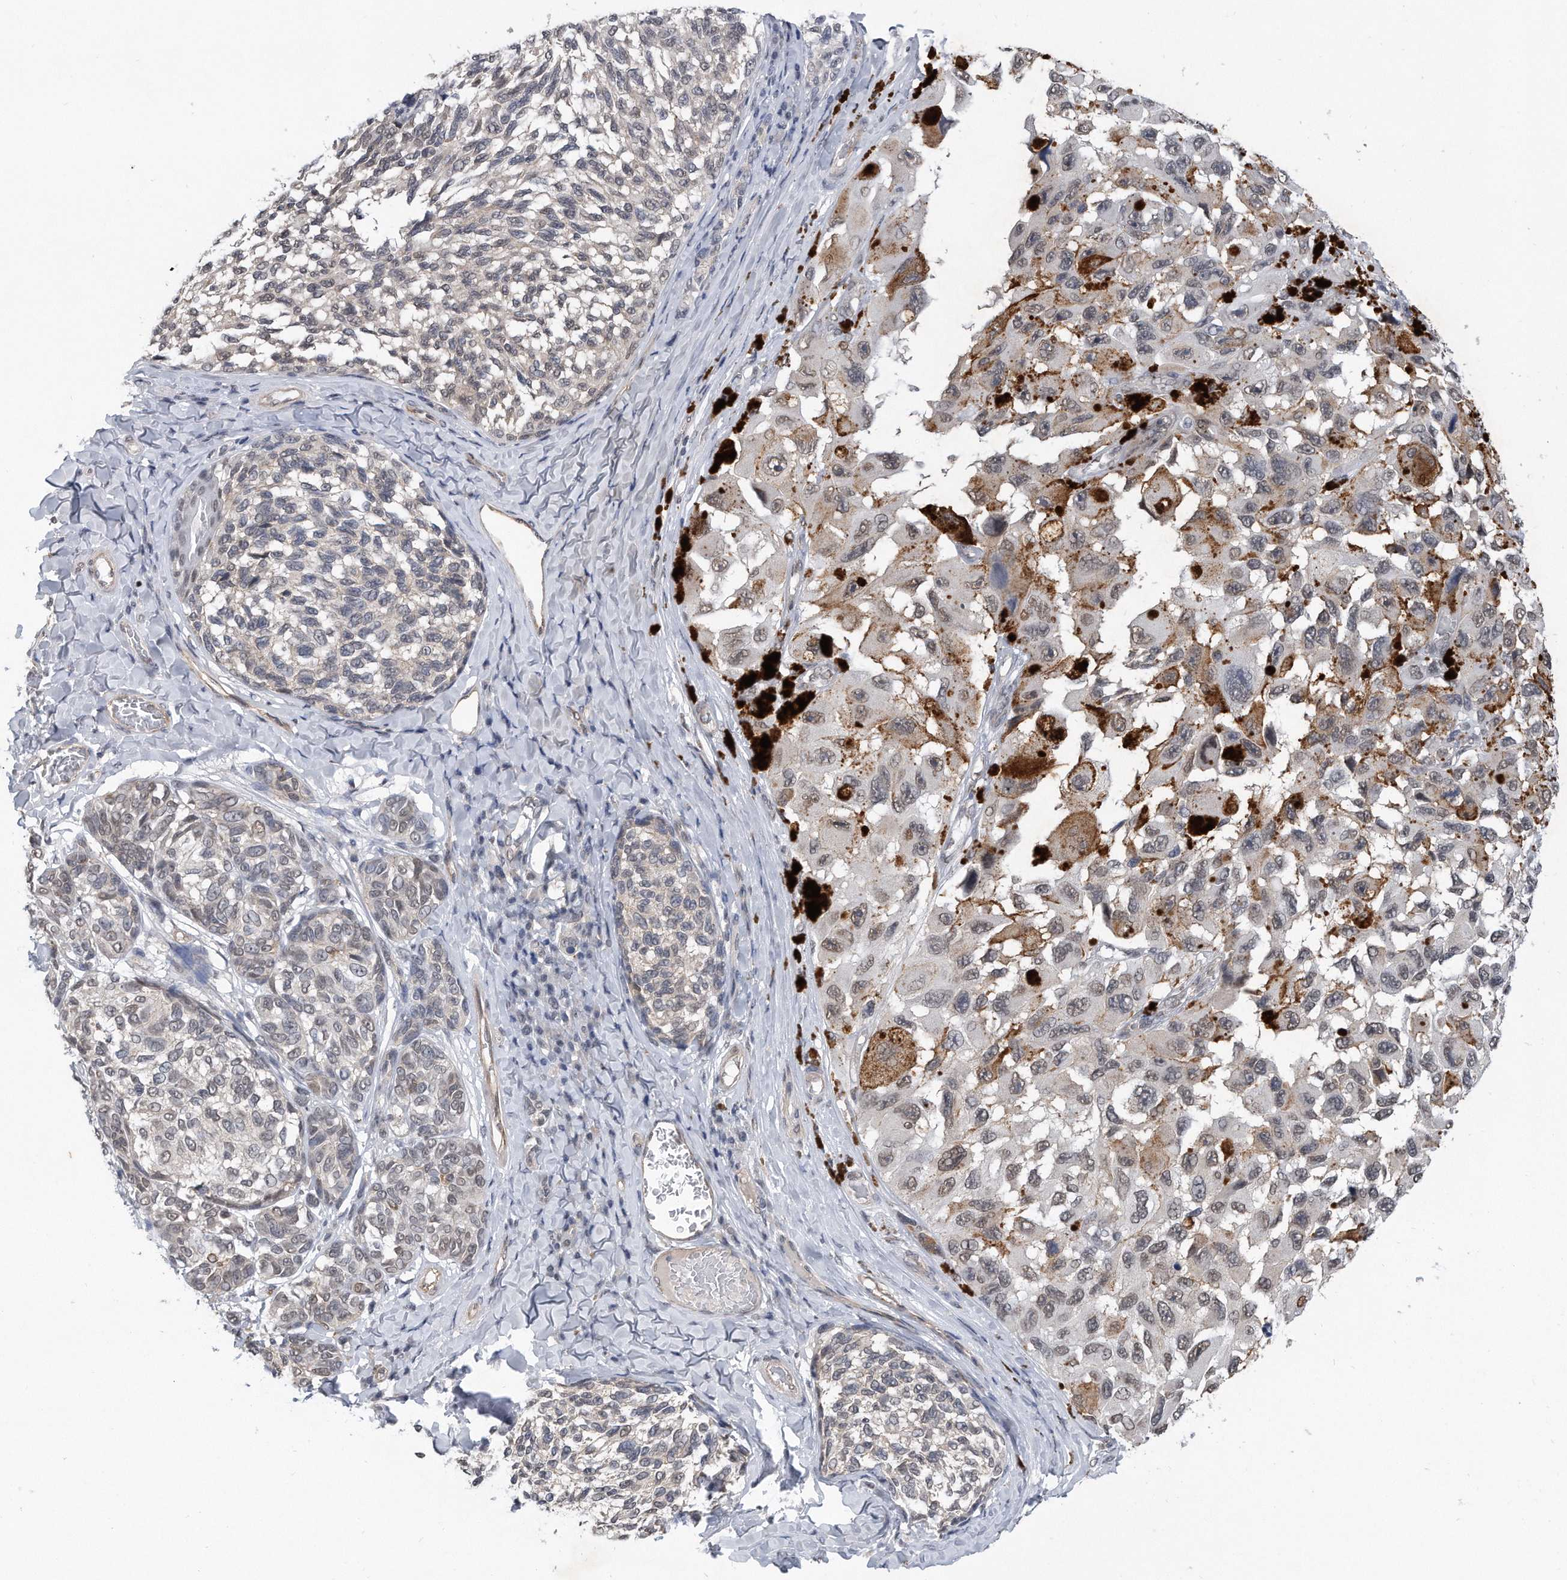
{"staining": {"intensity": "weak", "quantity": "<25%", "location": "cytoplasmic/membranous,nuclear"}, "tissue": "melanoma", "cell_type": "Tumor cells", "image_type": "cancer", "snomed": [{"axis": "morphology", "description": "Malignant melanoma, NOS"}, {"axis": "topography", "description": "Skin"}], "caption": "Human malignant melanoma stained for a protein using immunohistochemistry demonstrates no staining in tumor cells.", "gene": "TP53INP1", "patient": {"sex": "female", "age": 73}}